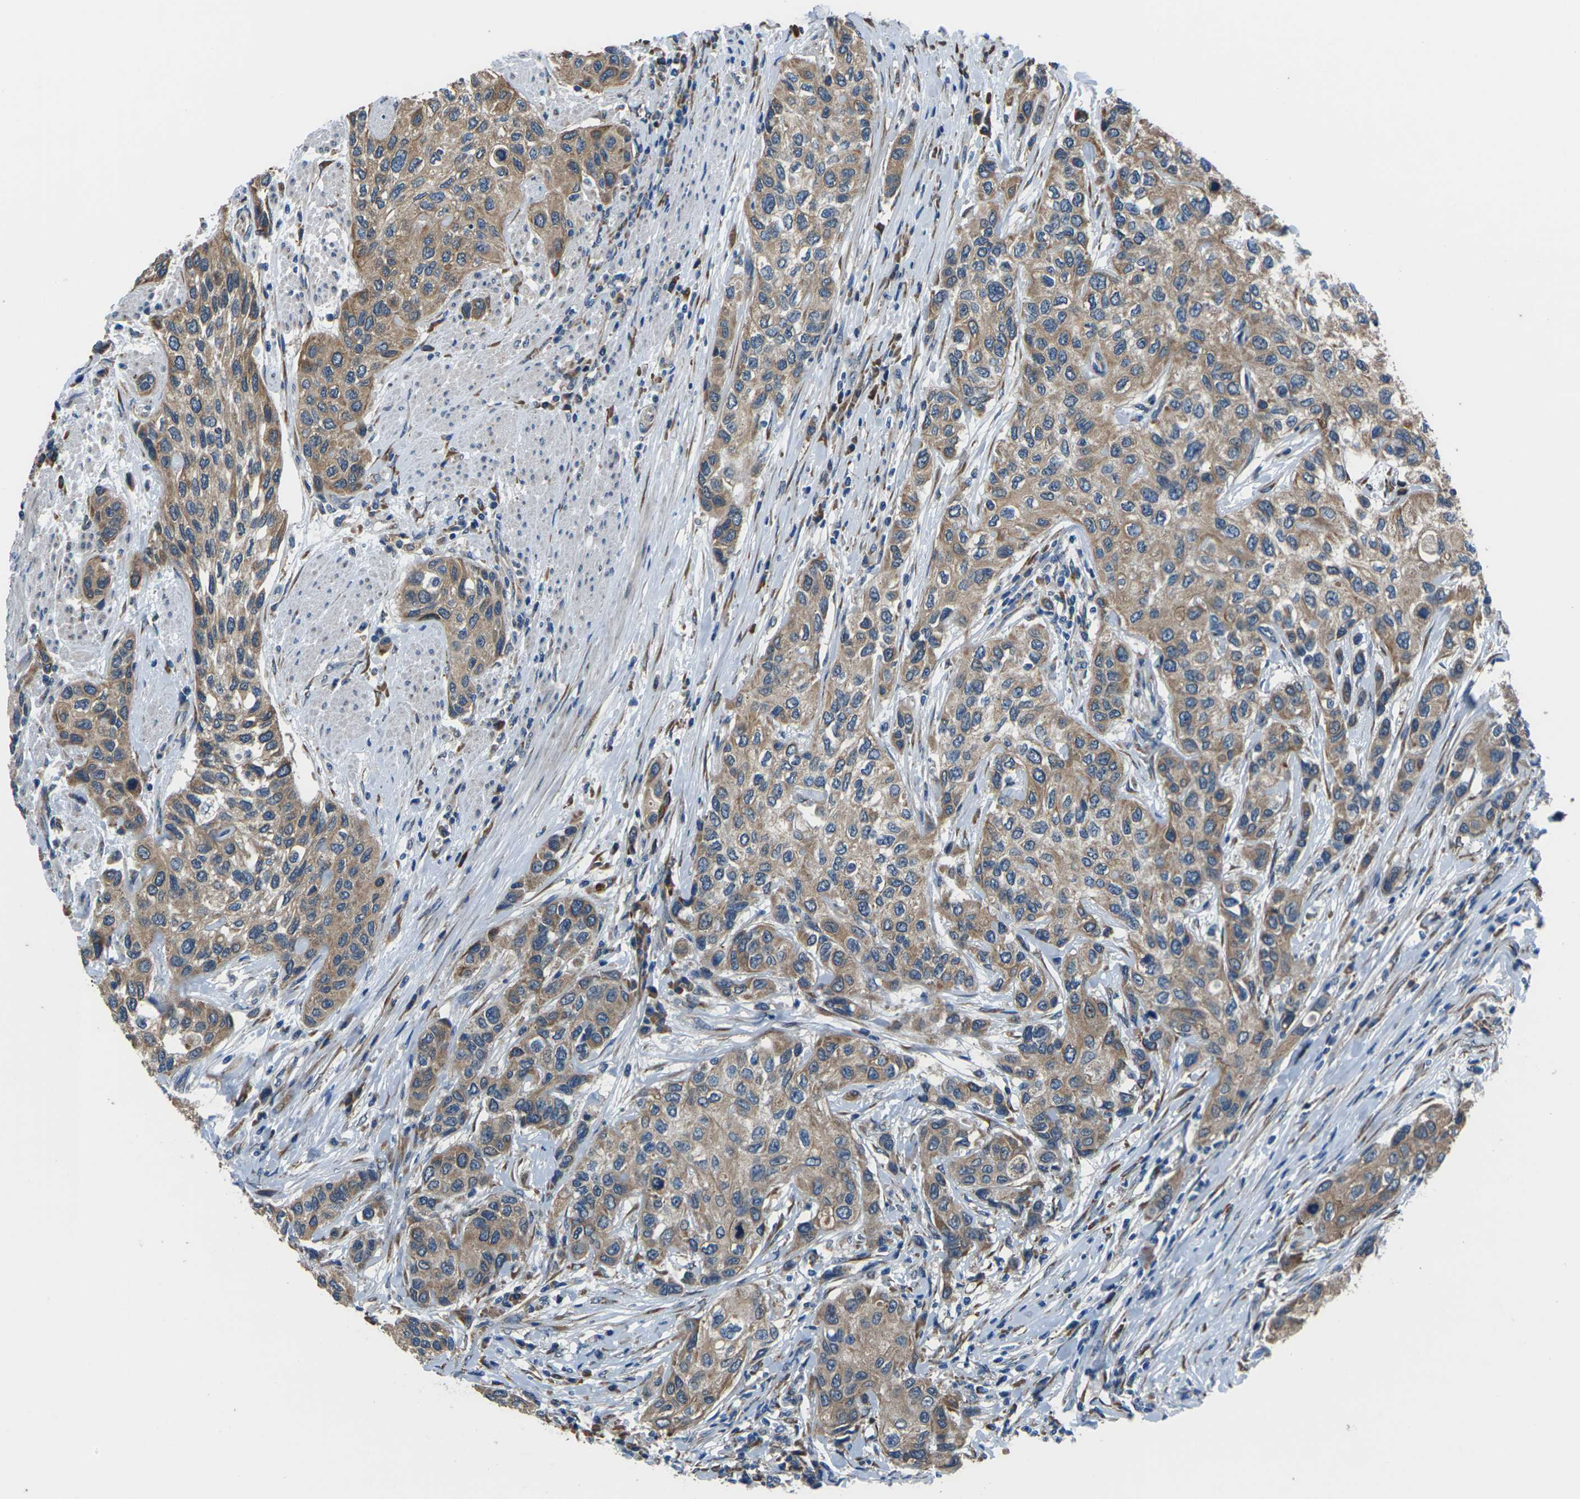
{"staining": {"intensity": "moderate", "quantity": ">75%", "location": "cytoplasmic/membranous"}, "tissue": "urothelial cancer", "cell_type": "Tumor cells", "image_type": "cancer", "snomed": [{"axis": "morphology", "description": "Urothelial carcinoma, High grade"}, {"axis": "topography", "description": "Urinary bladder"}], "caption": "A micrograph of human urothelial cancer stained for a protein displays moderate cytoplasmic/membranous brown staining in tumor cells.", "gene": "GABRP", "patient": {"sex": "female", "age": 56}}